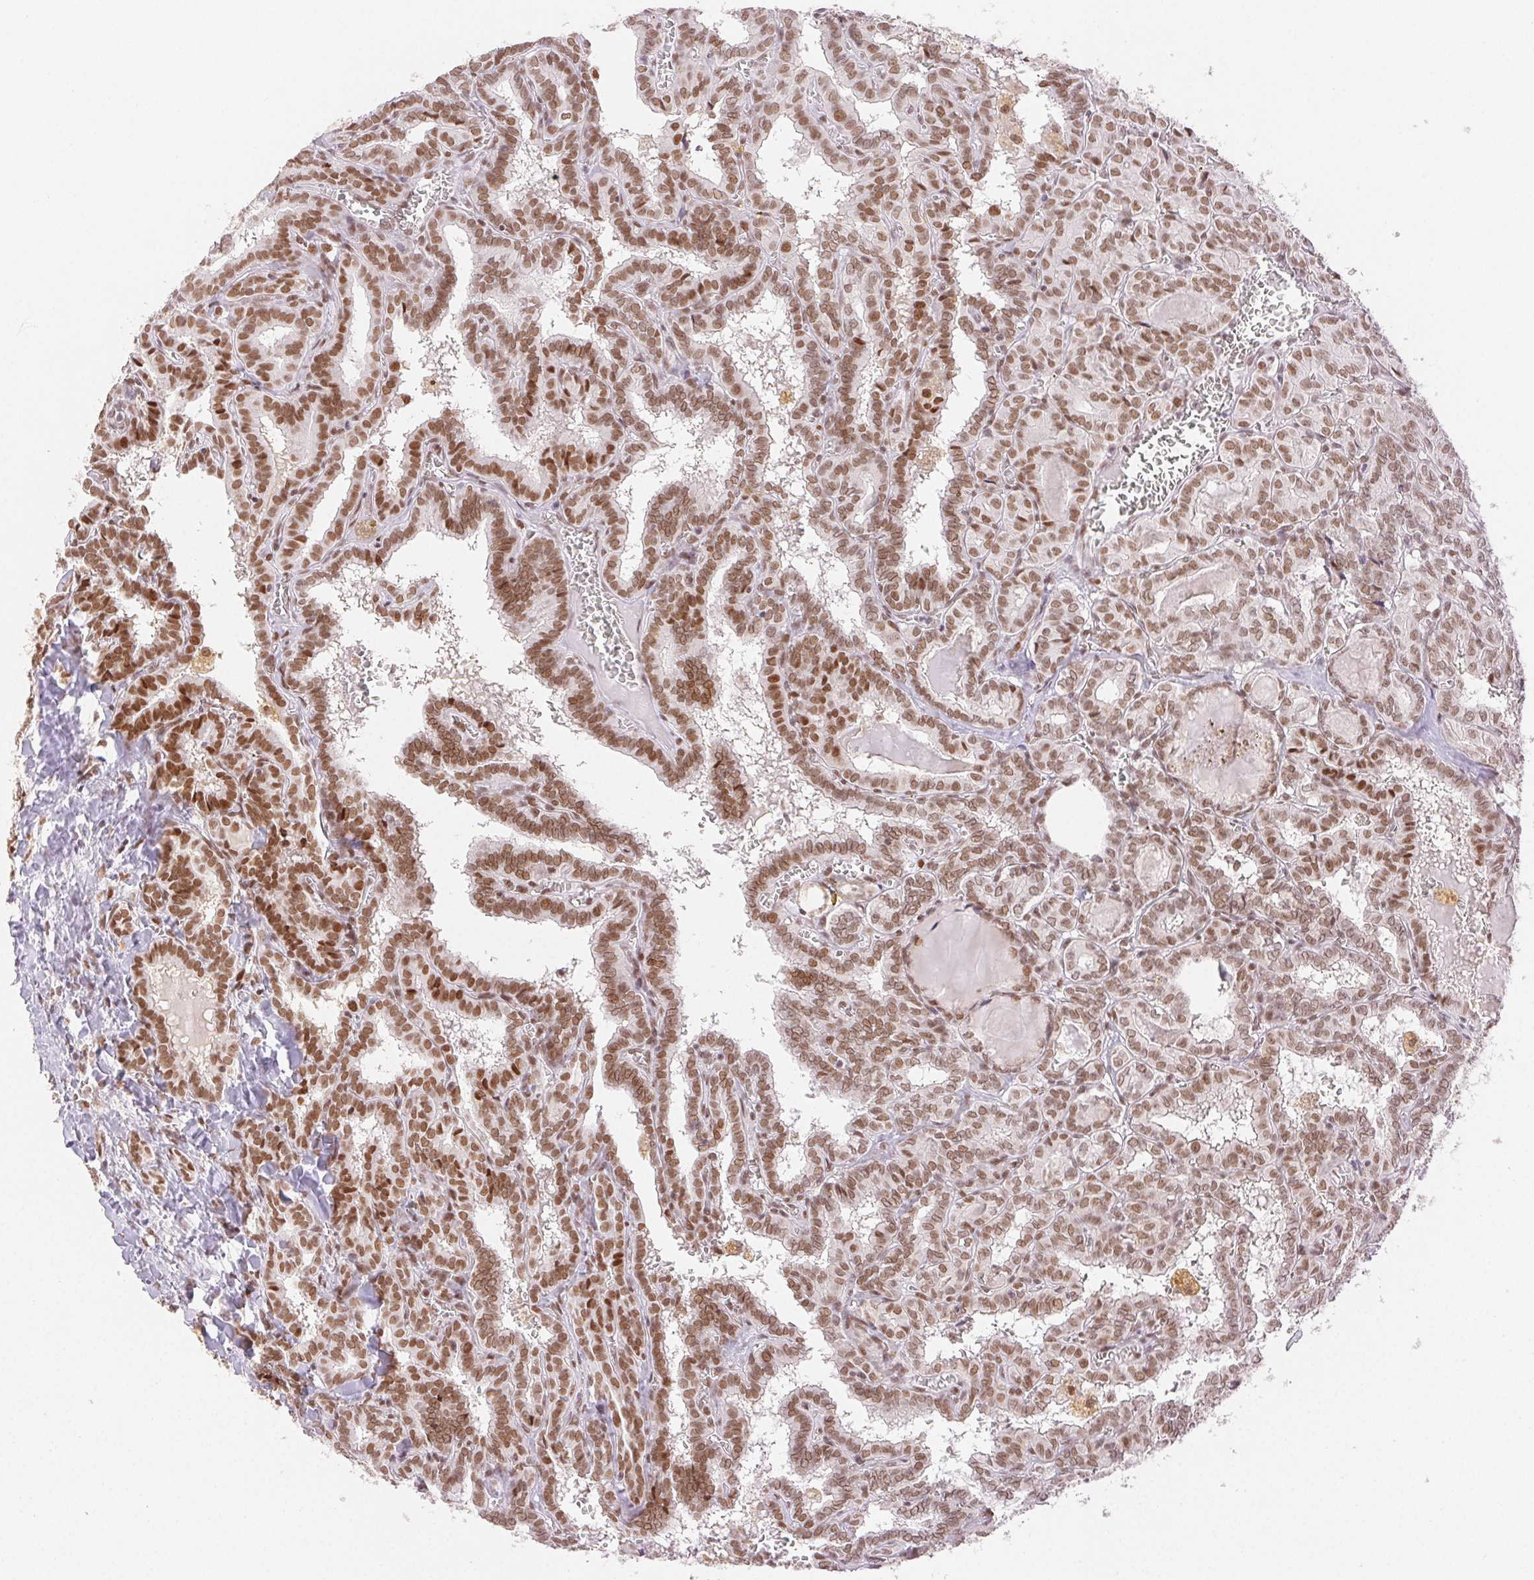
{"staining": {"intensity": "moderate", "quantity": ">75%", "location": "nuclear"}, "tissue": "thyroid cancer", "cell_type": "Tumor cells", "image_type": "cancer", "snomed": [{"axis": "morphology", "description": "Papillary adenocarcinoma, NOS"}, {"axis": "topography", "description": "Thyroid gland"}], "caption": "Moderate nuclear positivity for a protein is seen in approximately >75% of tumor cells of thyroid cancer (papillary adenocarcinoma) using immunohistochemistry.", "gene": "H2AZ2", "patient": {"sex": "female", "age": 39}}